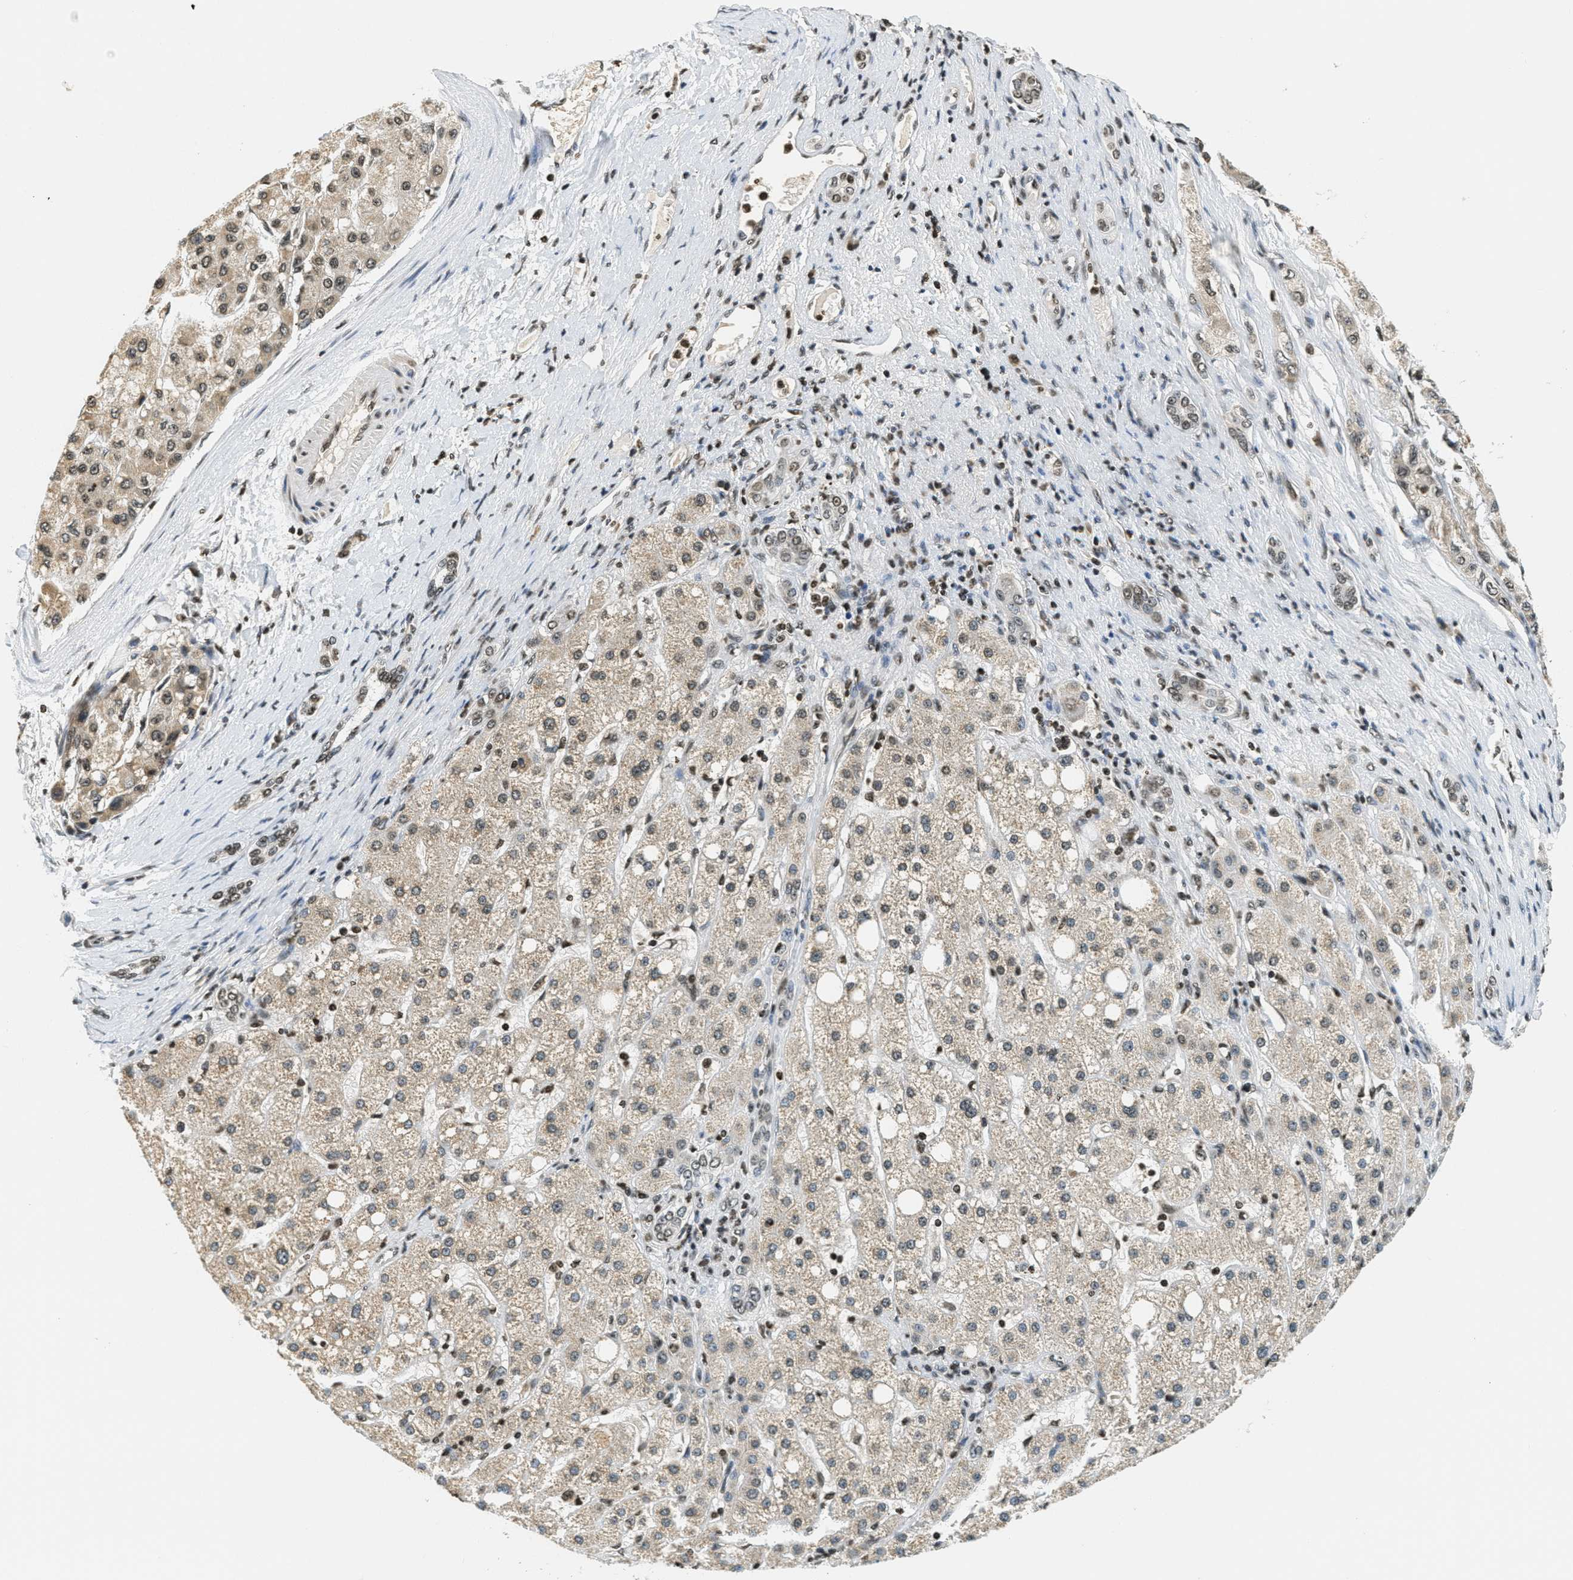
{"staining": {"intensity": "moderate", "quantity": "25%-75%", "location": "nuclear"}, "tissue": "liver cancer", "cell_type": "Tumor cells", "image_type": "cancer", "snomed": [{"axis": "morphology", "description": "Carcinoma, Hepatocellular, NOS"}, {"axis": "topography", "description": "Liver"}], "caption": "This is an image of IHC staining of hepatocellular carcinoma (liver), which shows moderate expression in the nuclear of tumor cells.", "gene": "LDB2", "patient": {"sex": "male", "age": 80}}